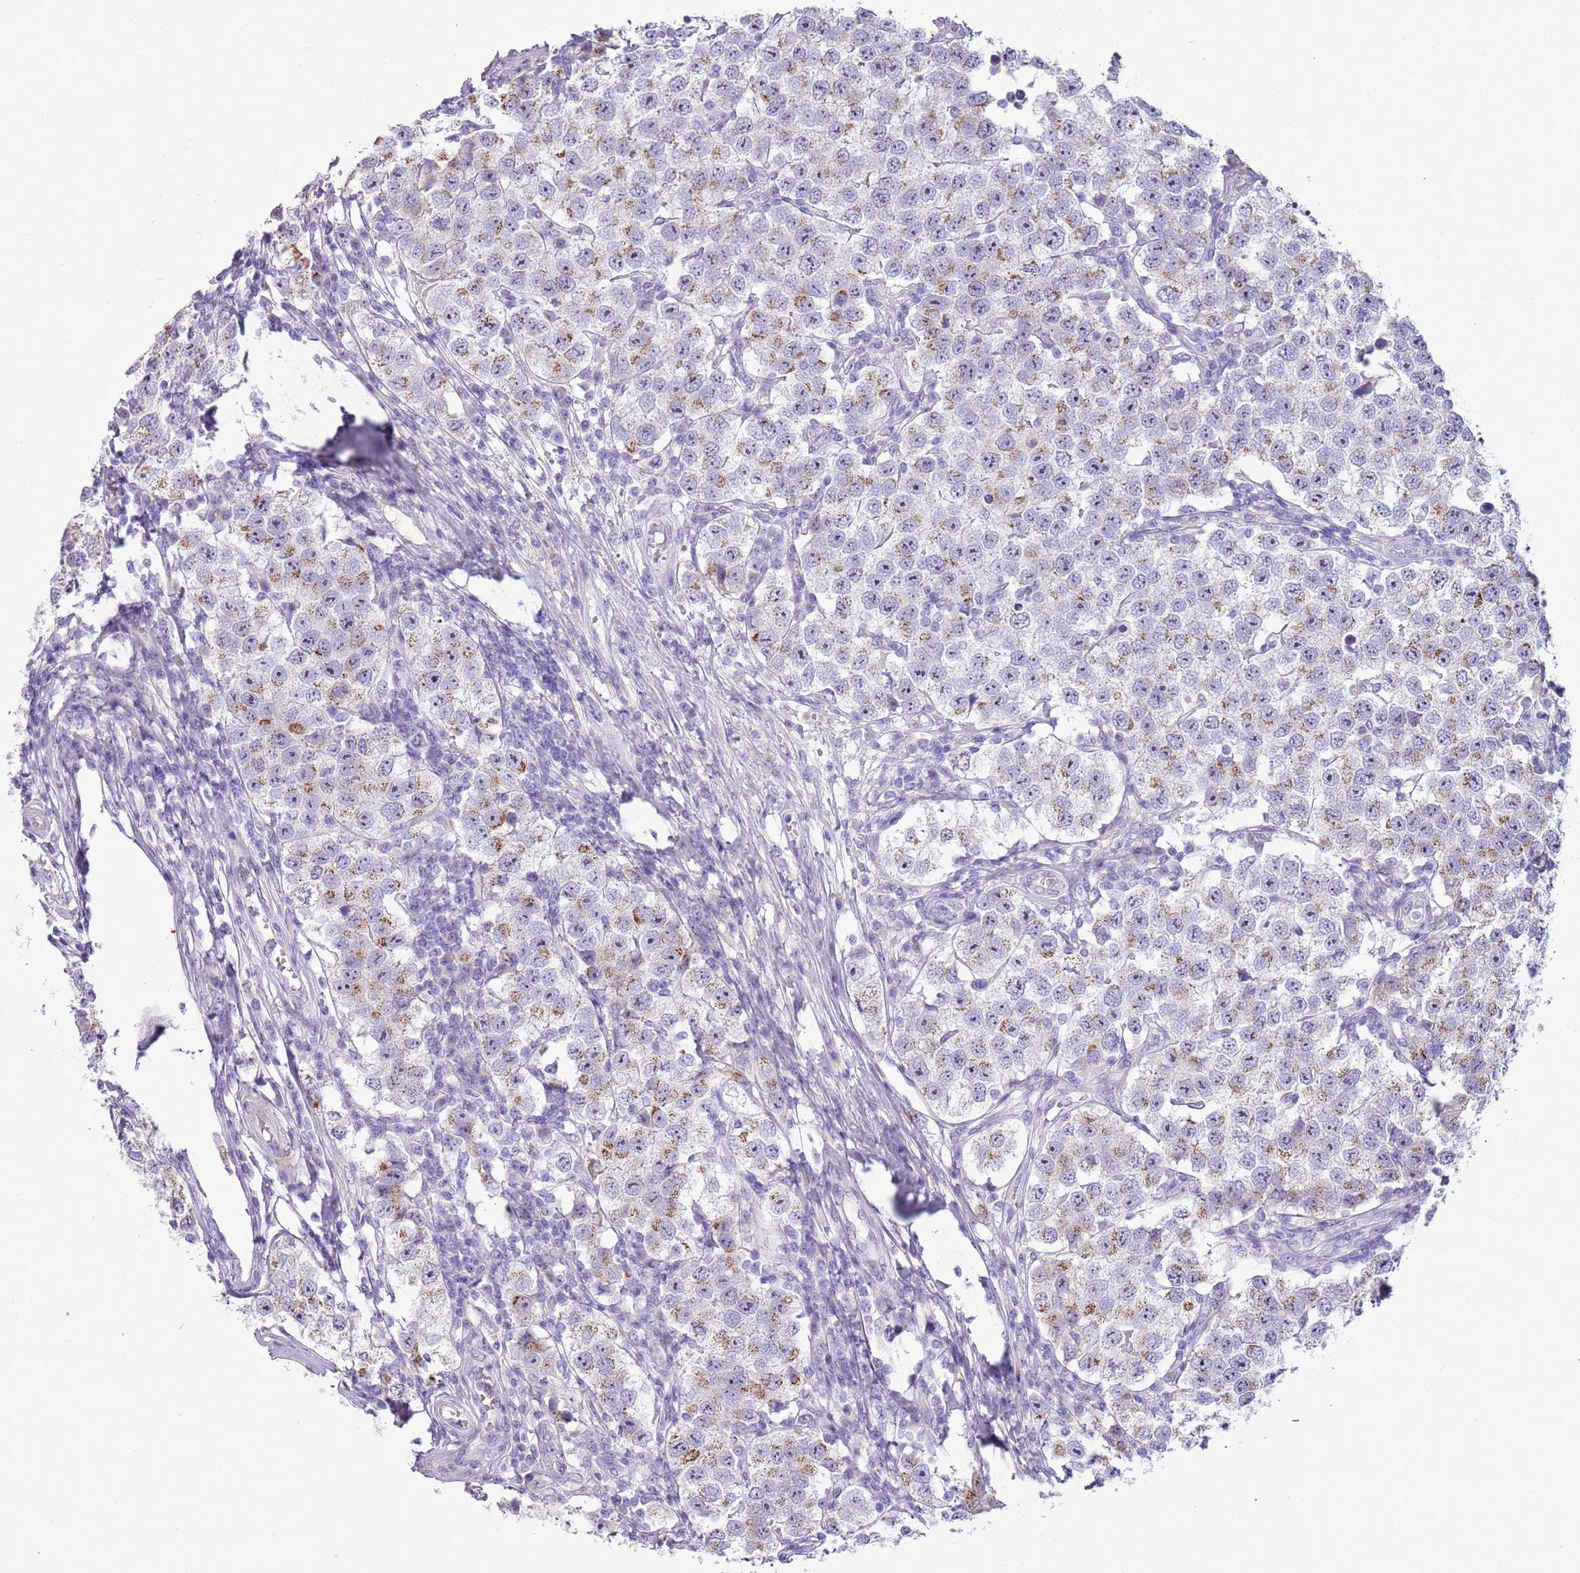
{"staining": {"intensity": "moderate", "quantity": "25%-75%", "location": "cytoplasmic/membranous"}, "tissue": "testis cancer", "cell_type": "Tumor cells", "image_type": "cancer", "snomed": [{"axis": "morphology", "description": "Seminoma, NOS"}, {"axis": "topography", "description": "Testis"}], "caption": "This is a histology image of IHC staining of seminoma (testis), which shows moderate staining in the cytoplasmic/membranous of tumor cells.", "gene": "NBPF6", "patient": {"sex": "male", "age": 34}}